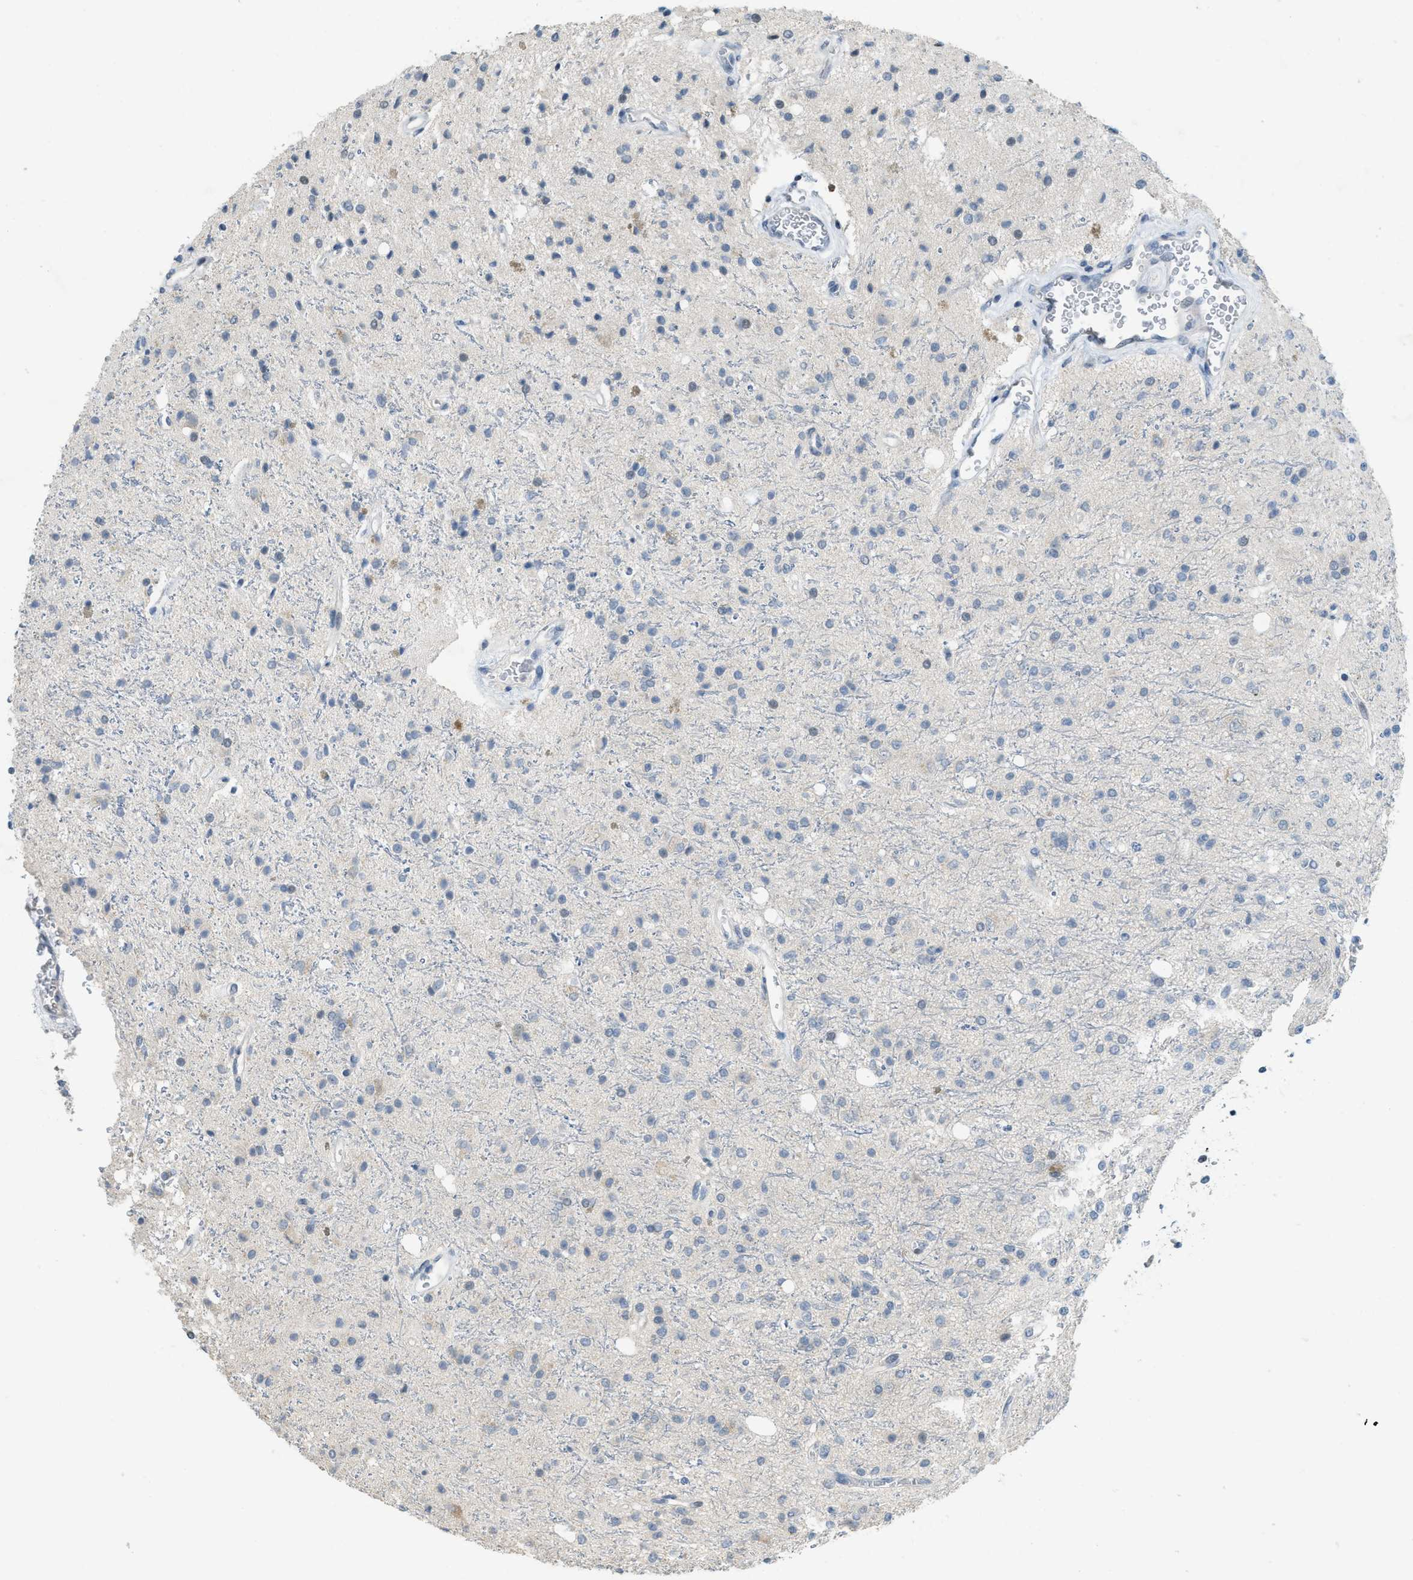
{"staining": {"intensity": "weak", "quantity": "<25%", "location": "cytoplasmic/membranous,nuclear"}, "tissue": "glioma", "cell_type": "Tumor cells", "image_type": "cancer", "snomed": [{"axis": "morphology", "description": "Glioma, malignant, High grade"}, {"axis": "topography", "description": "Brain"}], "caption": "The immunohistochemistry (IHC) photomicrograph has no significant positivity in tumor cells of malignant glioma (high-grade) tissue. Nuclei are stained in blue.", "gene": "TXNDC2", "patient": {"sex": "male", "age": 47}}